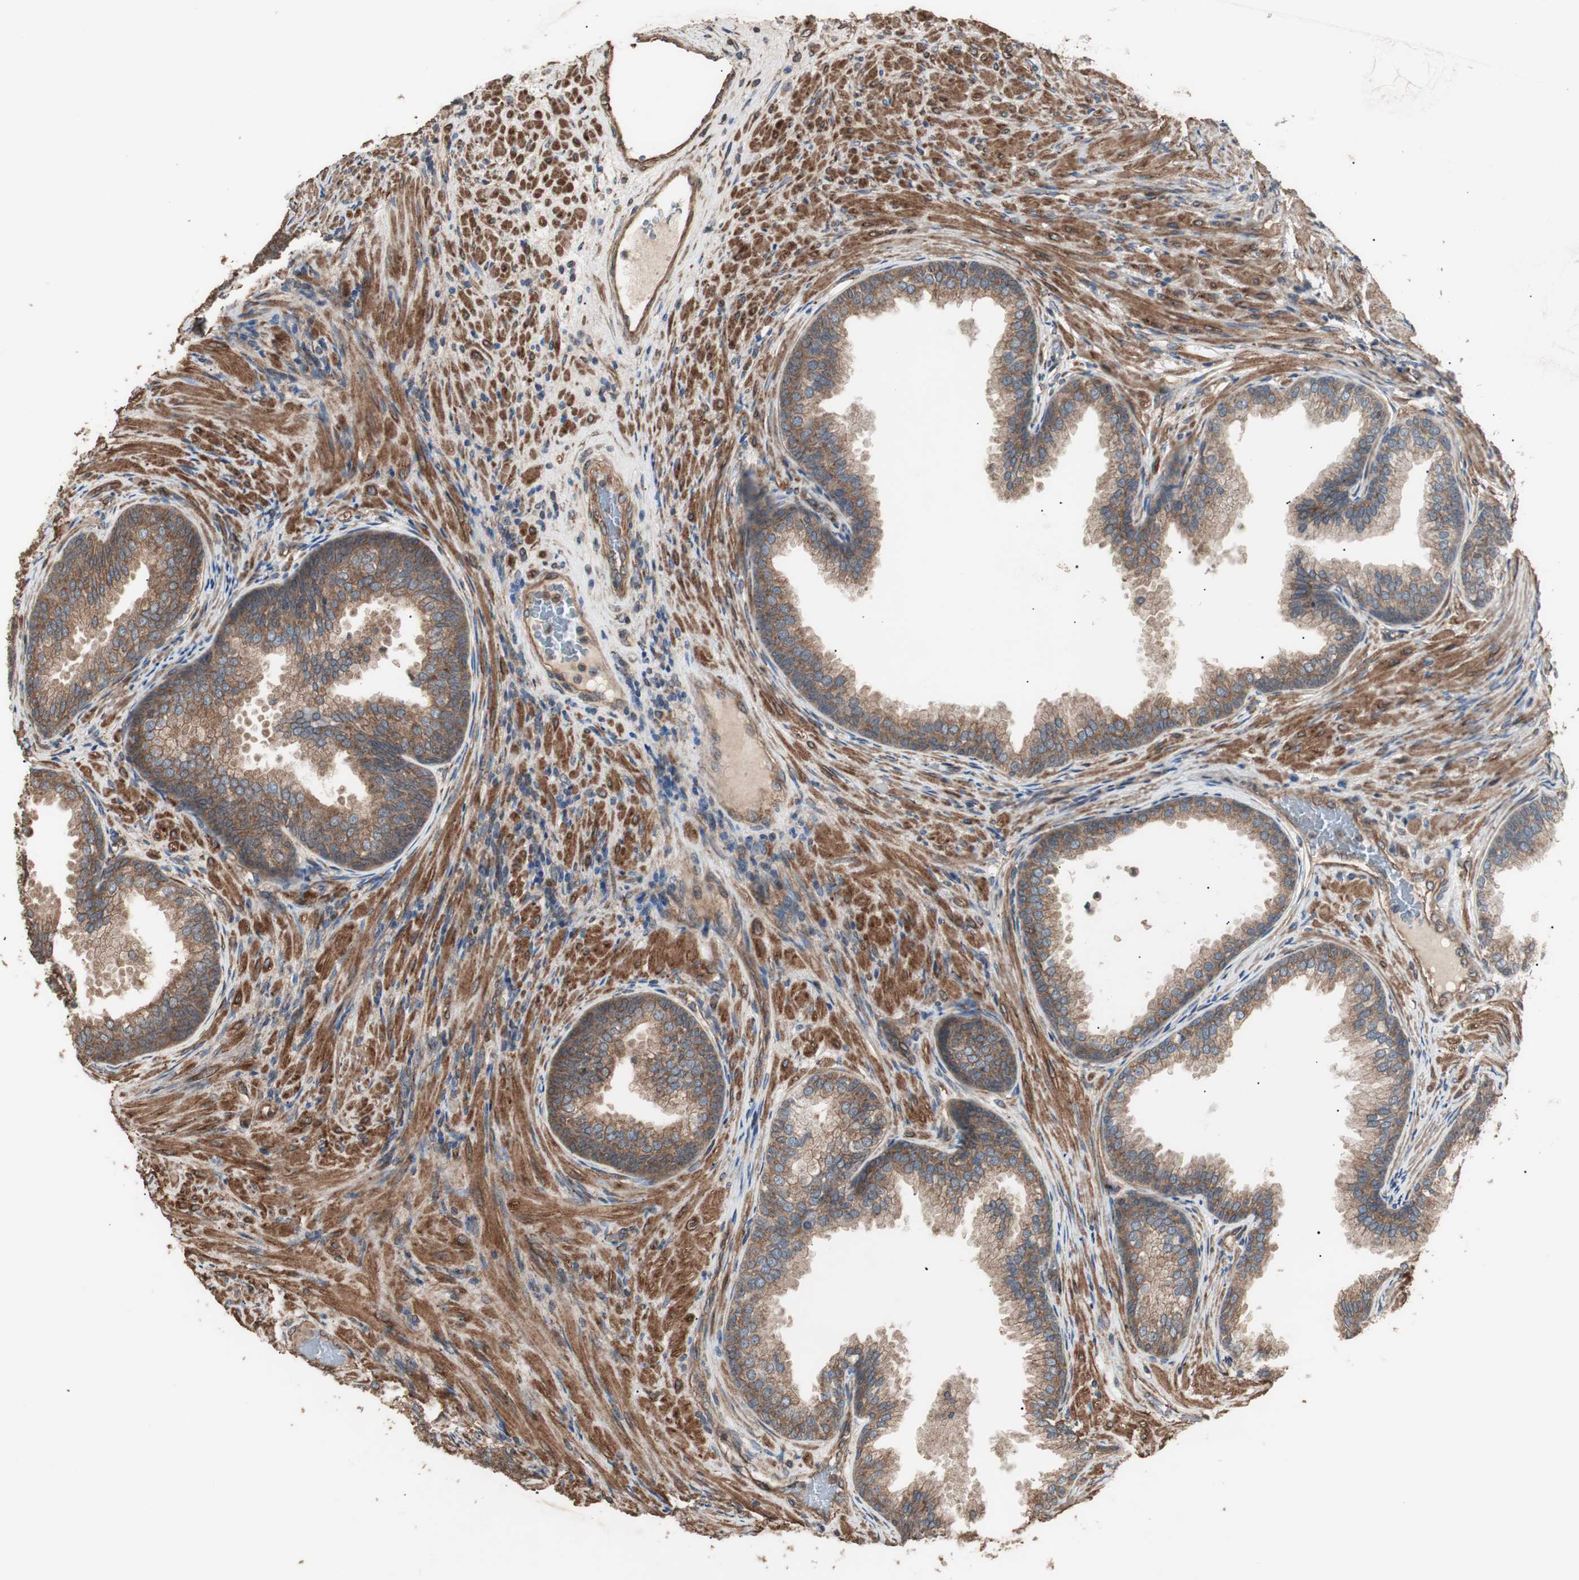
{"staining": {"intensity": "moderate", "quantity": ">75%", "location": "cytoplasmic/membranous"}, "tissue": "prostate", "cell_type": "Glandular cells", "image_type": "normal", "snomed": [{"axis": "morphology", "description": "Normal tissue, NOS"}, {"axis": "topography", "description": "Prostate"}], "caption": "This histopathology image exhibits immunohistochemistry staining of unremarkable prostate, with medium moderate cytoplasmic/membranous staining in approximately >75% of glandular cells.", "gene": "LZTS1", "patient": {"sex": "male", "age": 76}}